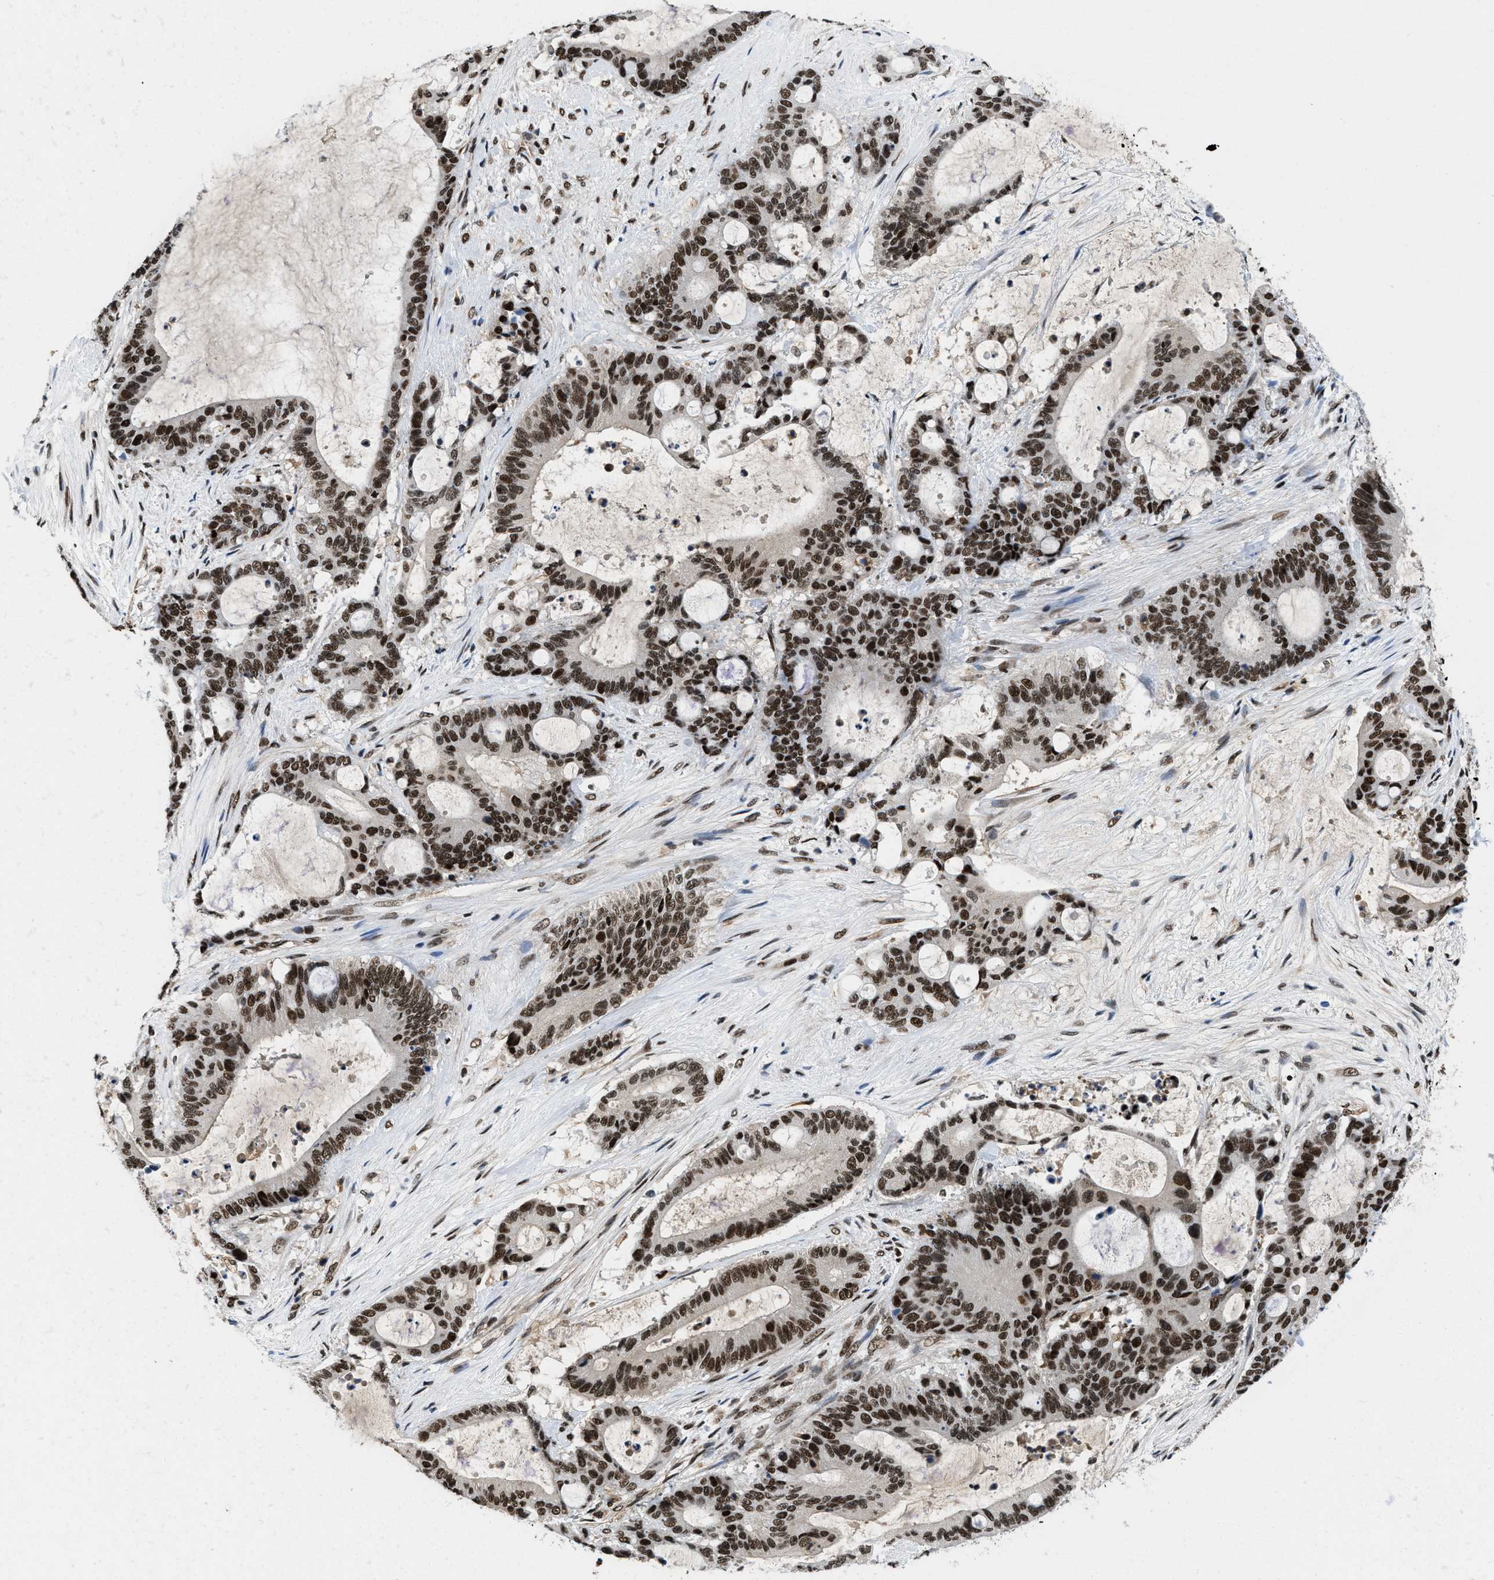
{"staining": {"intensity": "strong", "quantity": ">75%", "location": "nuclear"}, "tissue": "liver cancer", "cell_type": "Tumor cells", "image_type": "cancer", "snomed": [{"axis": "morphology", "description": "Cholangiocarcinoma"}, {"axis": "topography", "description": "Liver"}], "caption": "Liver cancer (cholangiocarcinoma) stained with immunohistochemistry (IHC) demonstrates strong nuclear positivity in approximately >75% of tumor cells. (DAB (3,3'-diaminobenzidine) IHC with brightfield microscopy, high magnification).", "gene": "SAFB", "patient": {"sex": "female", "age": 73}}